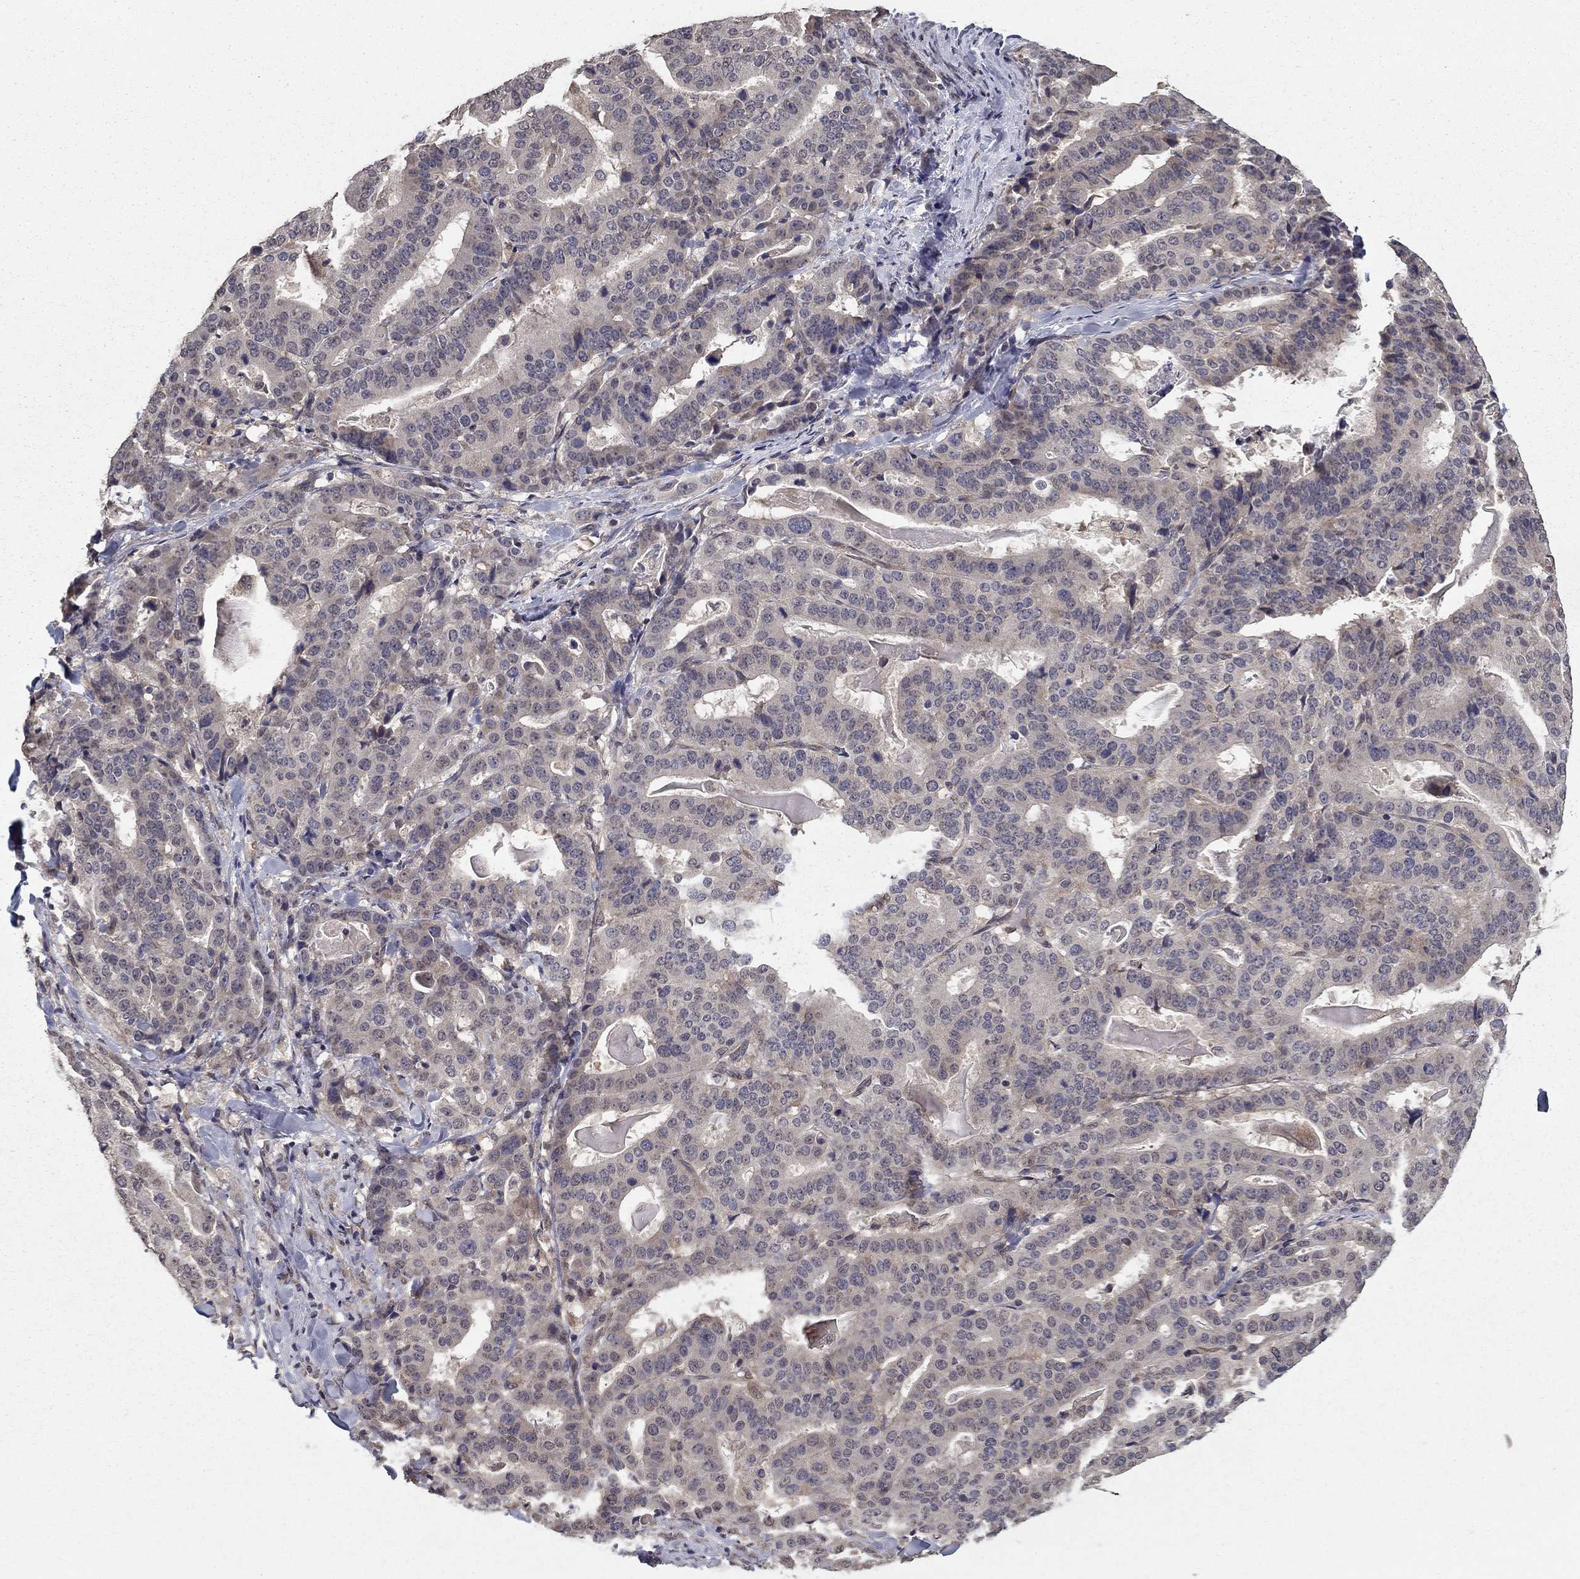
{"staining": {"intensity": "negative", "quantity": "none", "location": "none"}, "tissue": "stomach cancer", "cell_type": "Tumor cells", "image_type": "cancer", "snomed": [{"axis": "morphology", "description": "Adenocarcinoma, NOS"}, {"axis": "topography", "description": "Stomach"}], "caption": "The IHC micrograph has no significant expression in tumor cells of stomach cancer tissue.", "gene": "SLC2A13", "patient": {"sex": "male", "age": 48}}